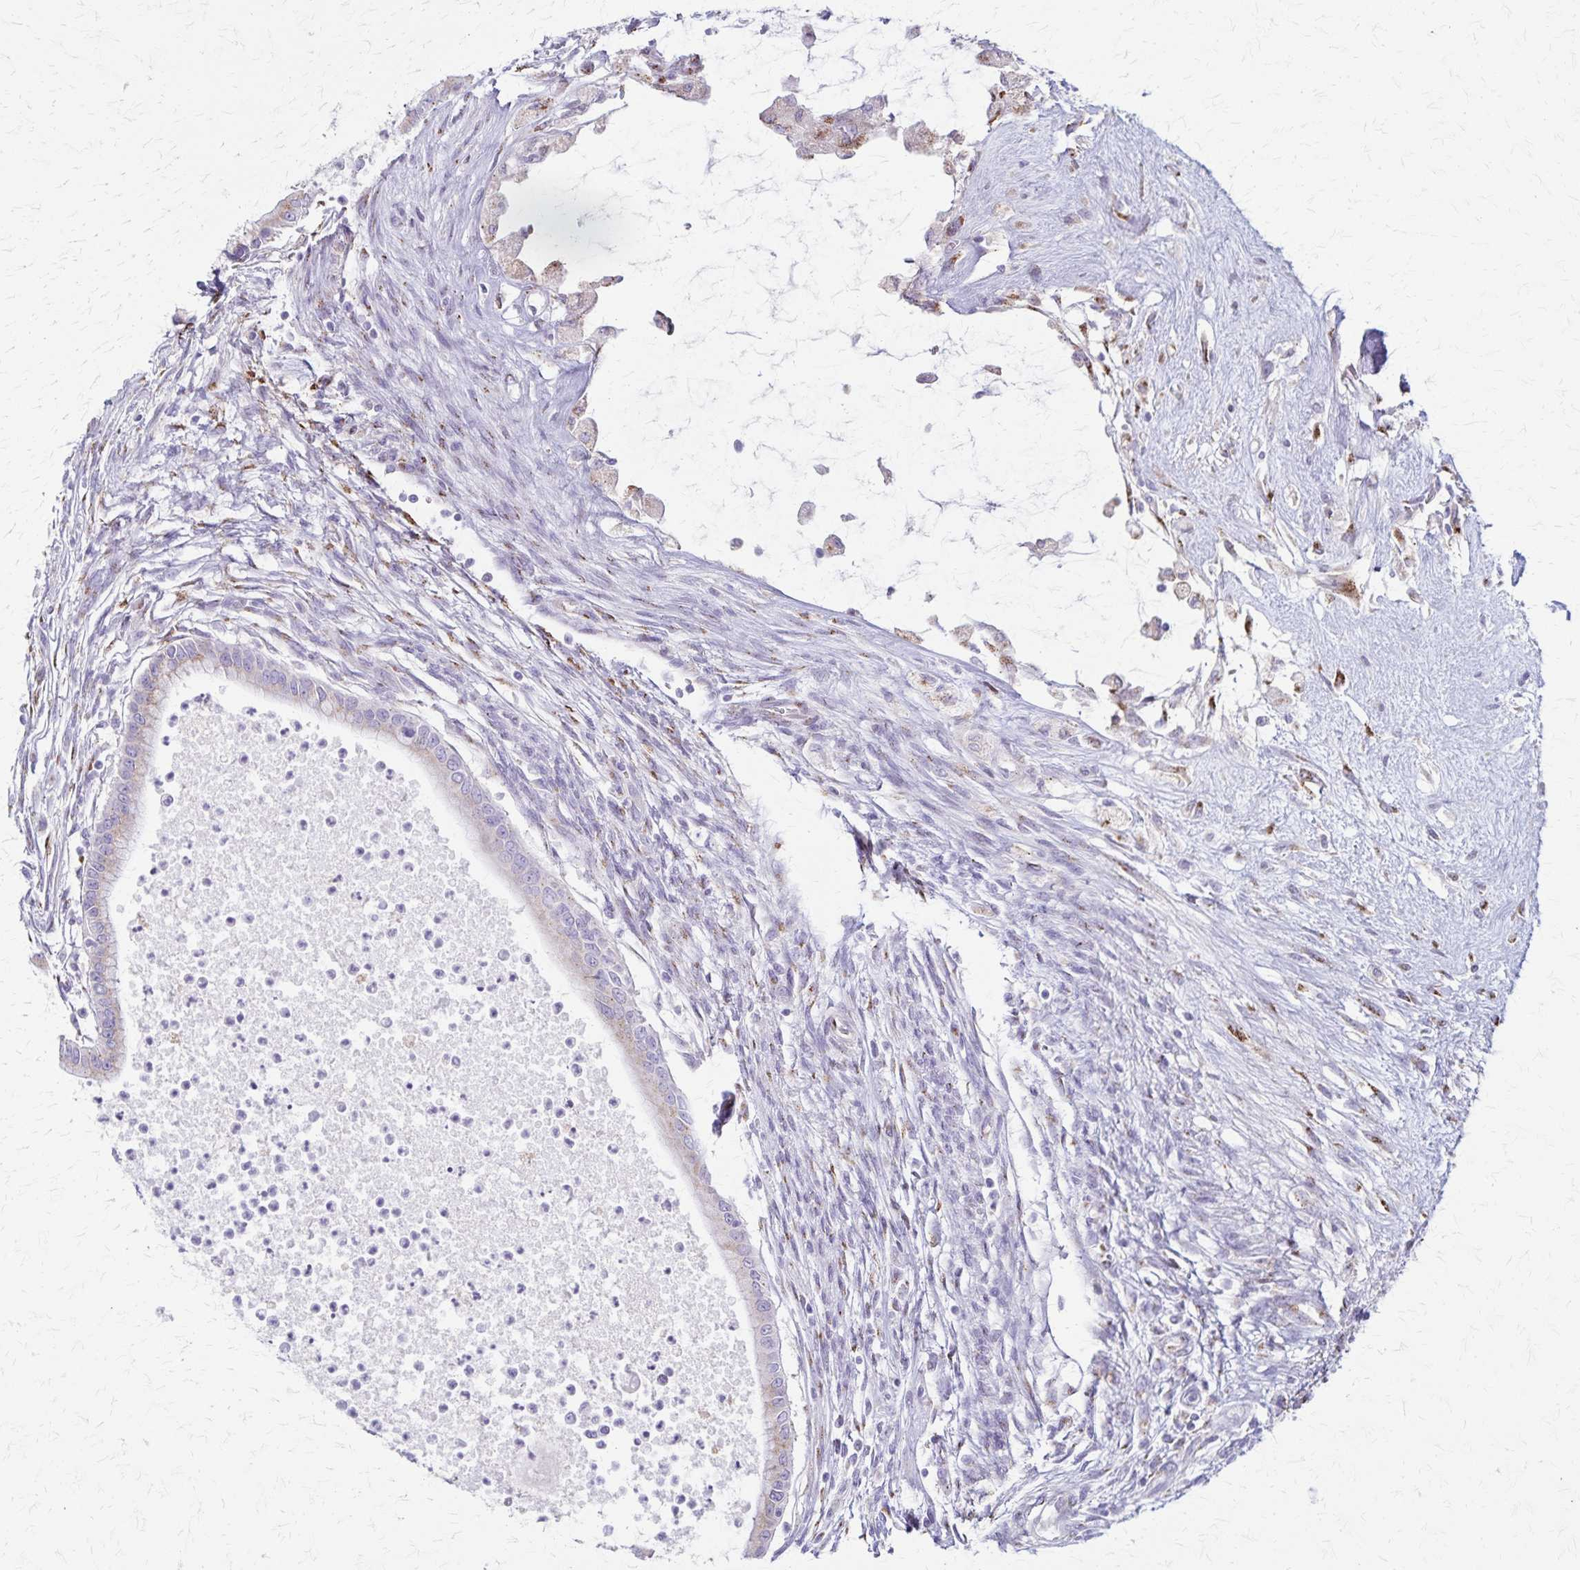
{"staining": {"intensity": "negative", "quantity": "none", "location": "none"}, "tissue": "testis cancer", "cell_type": "Tumor cells", "image_type": "cancer", "snomed": [{"axis": "morphology", "description": "Carcinoma, Embryonal, NOS"}, {"axis": "topography", "description": "Testis"}], "caption": "A high-resolution histopathology image shows IHC staining of testis cancer, which reveals no significant expression in tumor cells. (Immunohistochemistry (ihc), brightfield microscopy, high magnification).", "gene": "MCFD2", "patient": {"sex": "male", "age": 37}}